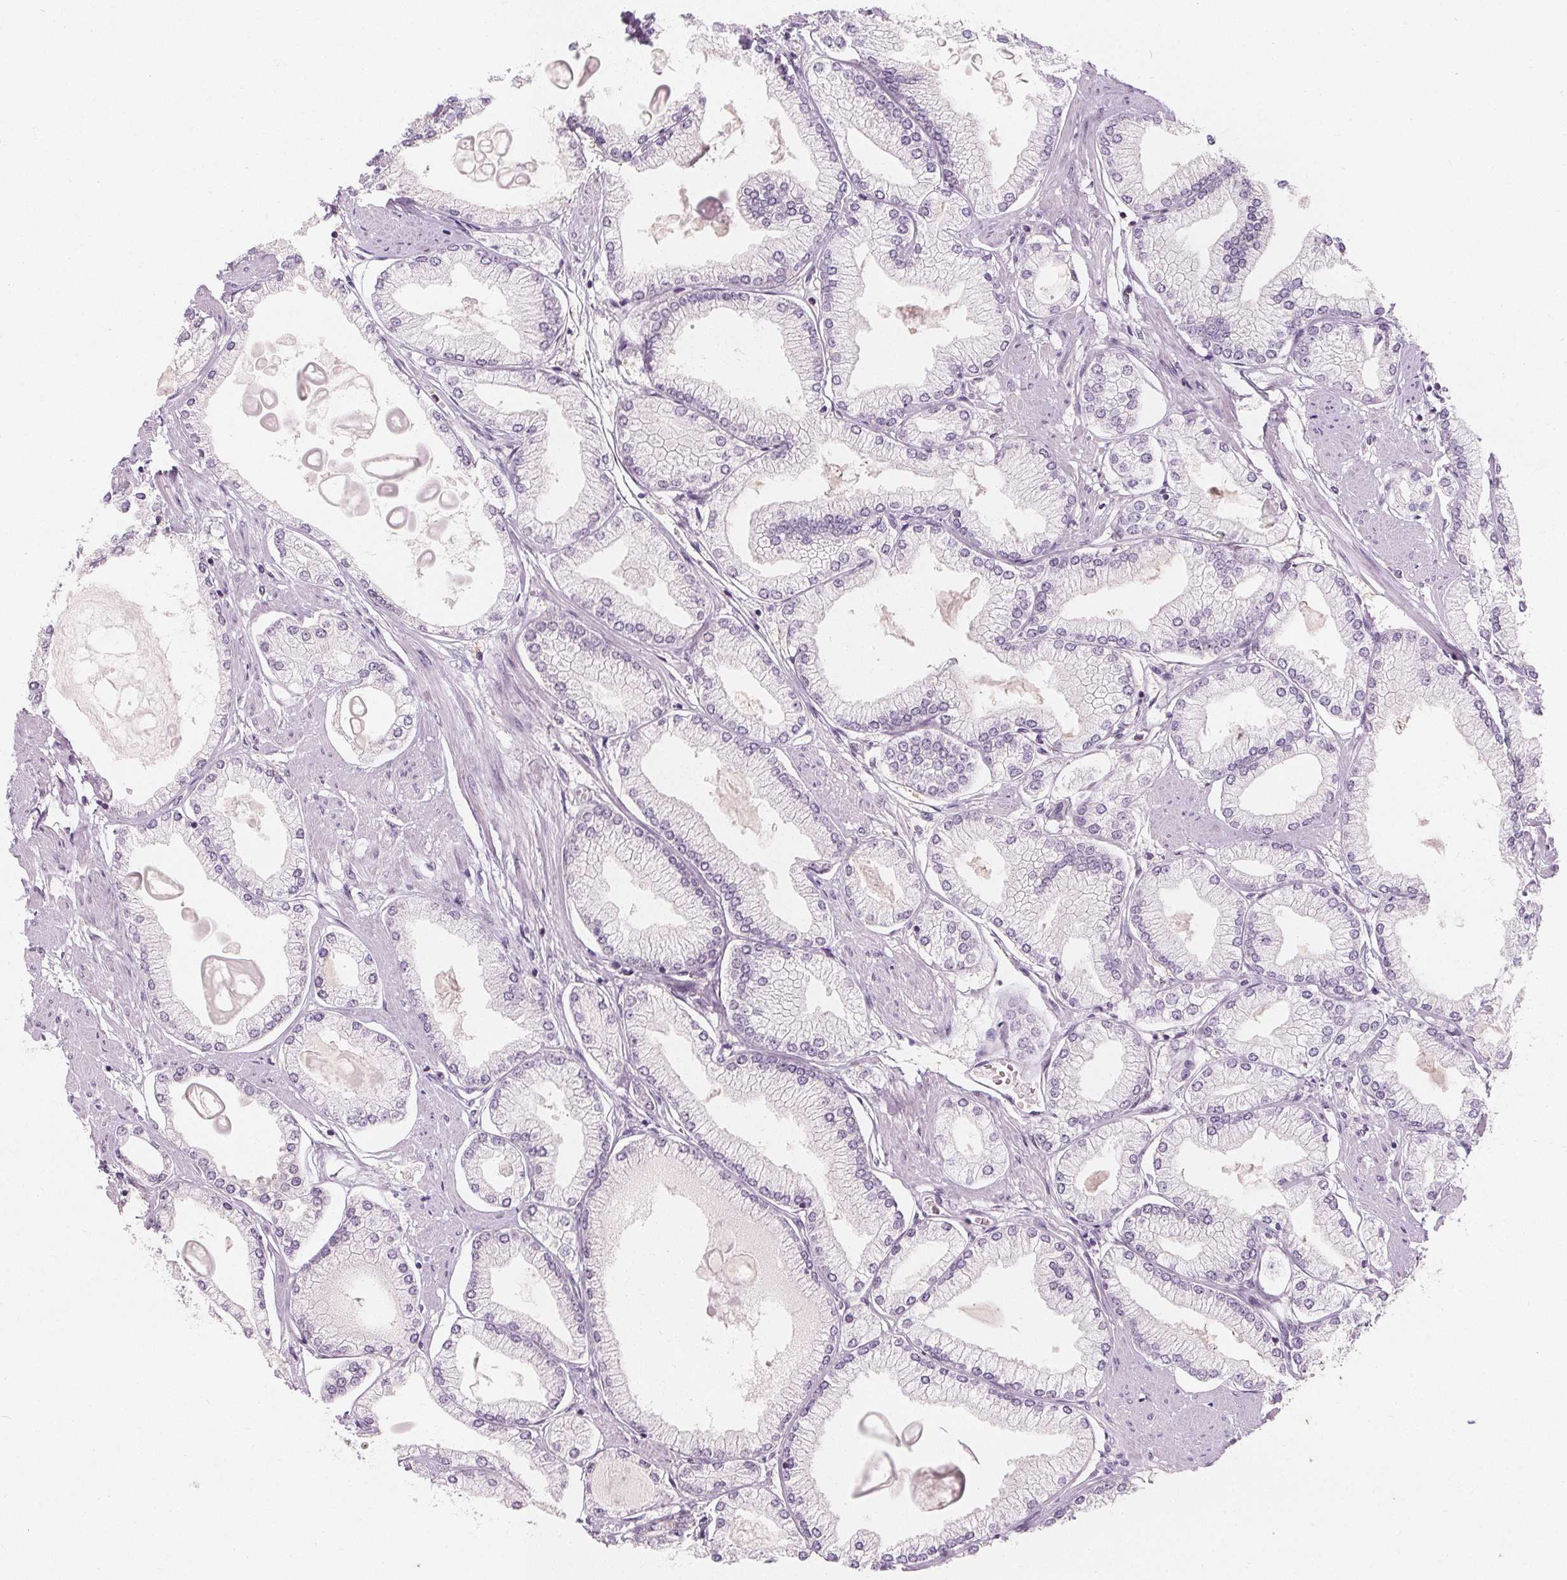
{"staining": {"intensity": "negative", "quantity": "none", "location": "none"}, "tissue": "prostate cancer", "cell_type": "Tumor cells", "image_type": "cancer", "snomed": [{"axis": "morphology", "description": "Adenocarcinoma, High grade"}, {"axis": "topography", "description": "Prostate"}], "caption": "Tumor cells are negative for brown protein staining in prostate cancer.", "gene": "UGP2", "patient": {"sex": "male", "age": 68}}